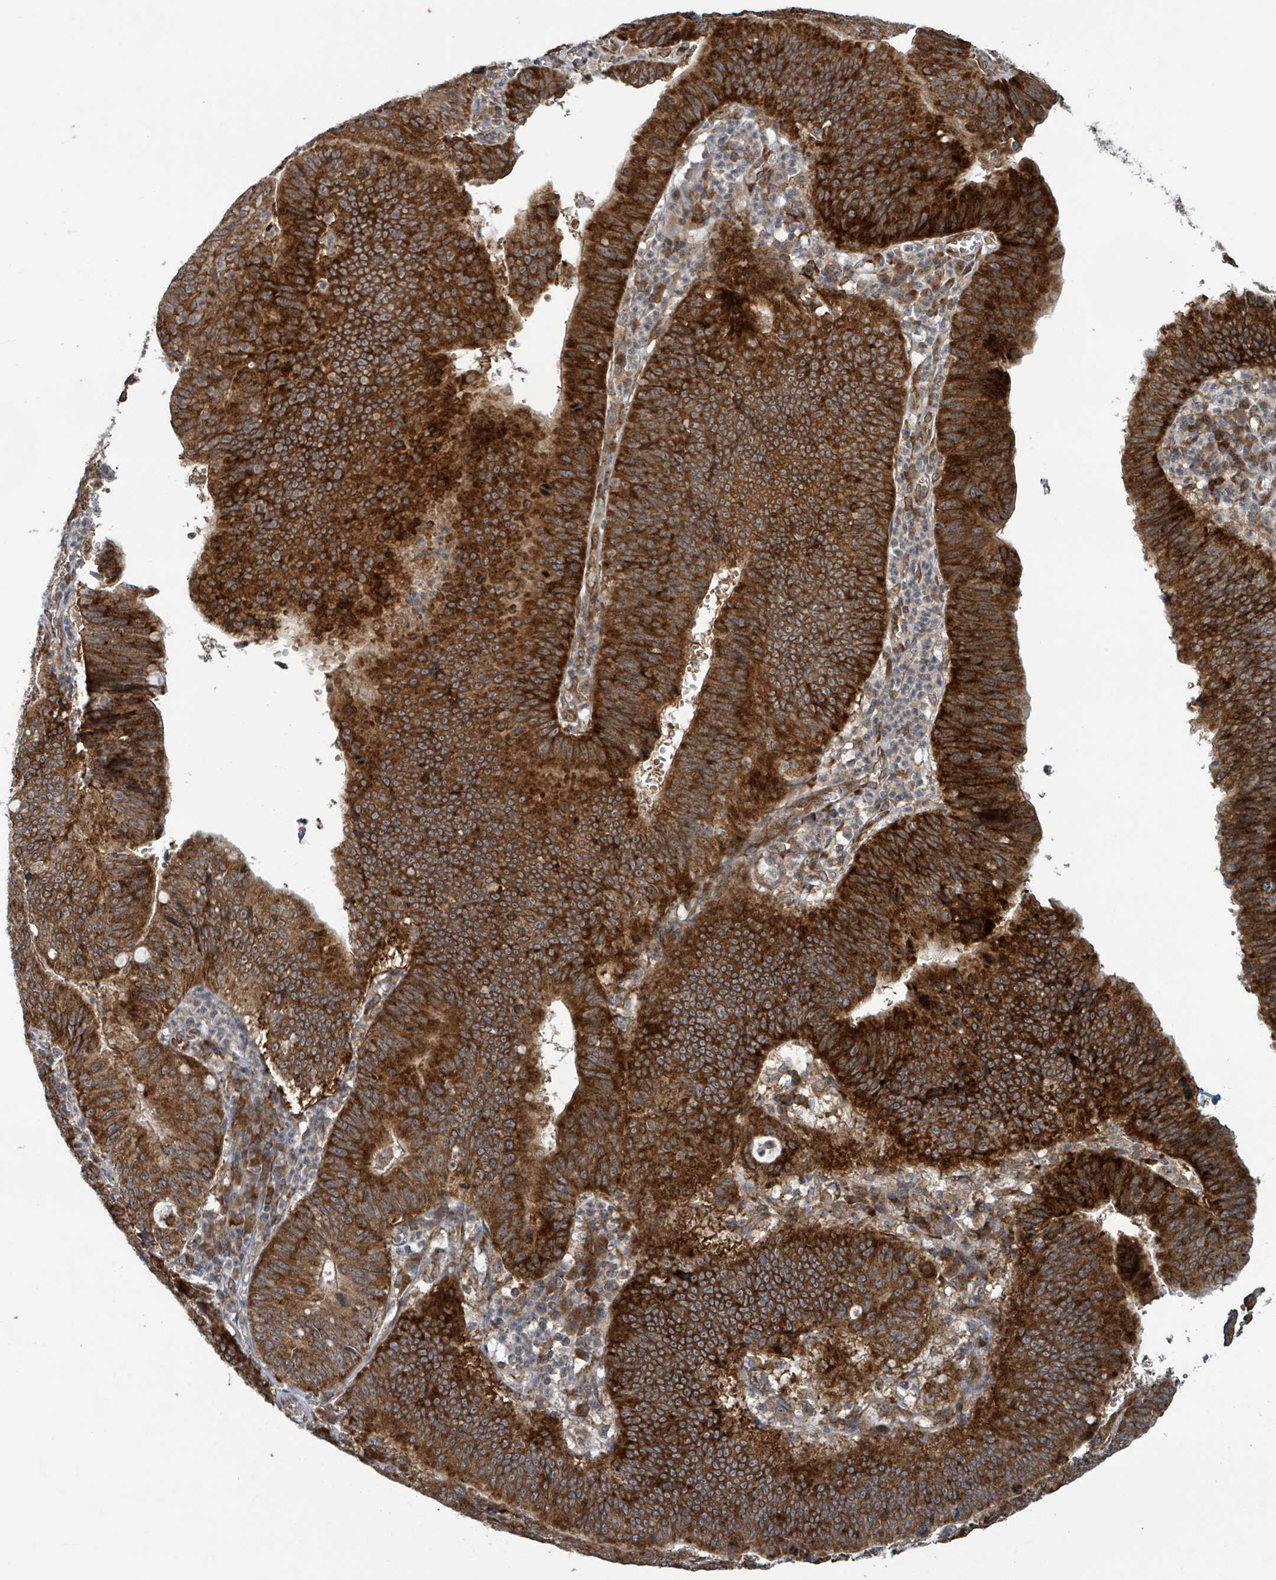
{"staining": {"intensity": "strong", "quantity": ">75%", "location": "cytoplasmic/membranous"}, "tissue": "stomach cancer", "cell_type": "Tumor cells", "image_type": "cancer", "snomed": [{"axis": "morphology", "description": "Adenocarcinoma, NOS"}, {"axis": "topography", "description": "Stomach"}], "caption": "High-magnification brightfield microscopy of stomach cancer stained with DAB (brown) and counterstained with hematoxylin (blue). tumor cells exhibit strong cytoplasmic/membranous positivity is appreciated in approximately>75% of cells.", "gene": "OR51E1", "patient": {"sex": "male", "age": 59}}